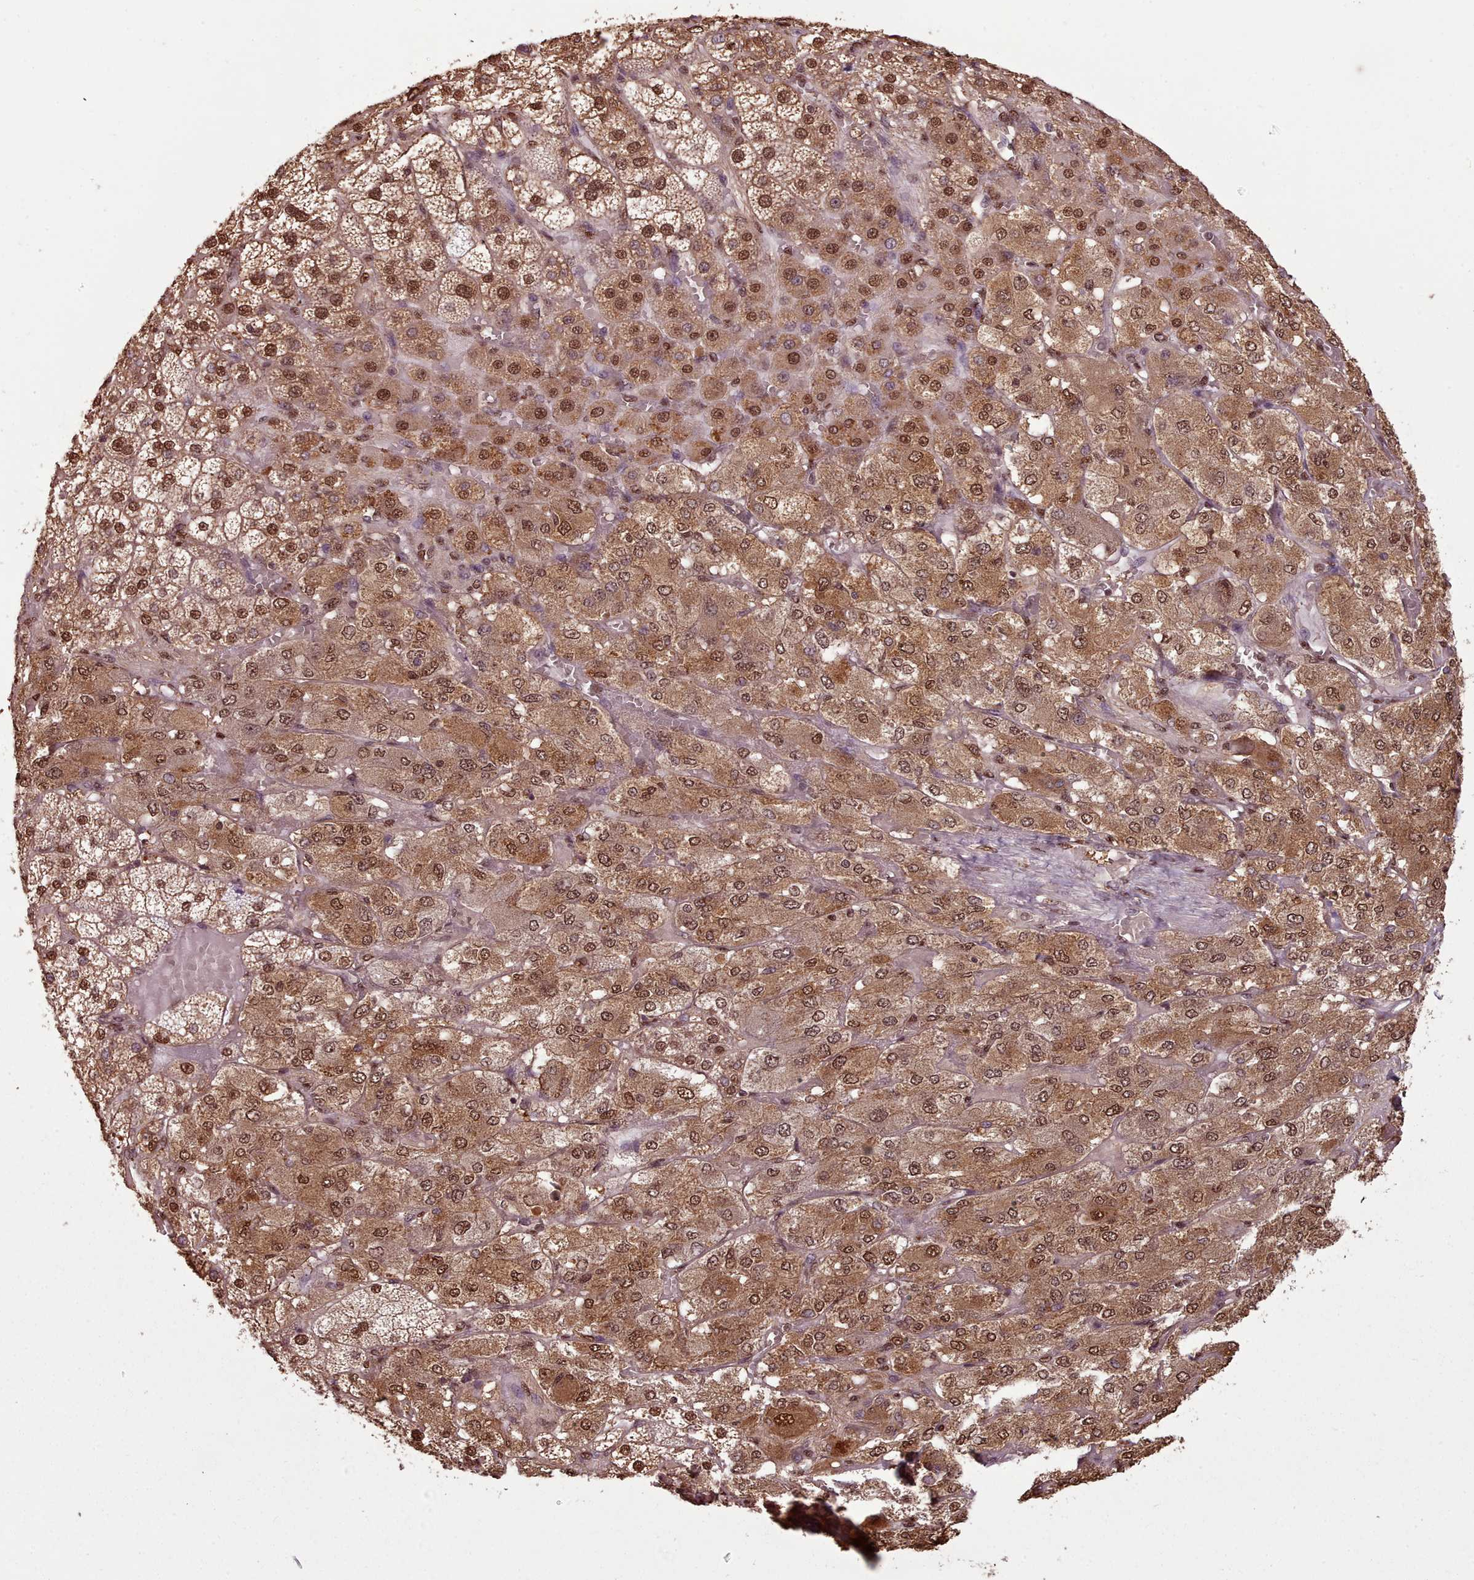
{"staining": {"intensity": "strong", "quantity": ">75%", "location": "cytoplasmic/membranous,nuclear"}, "tissue": "adrenal gland", "cell_type": "Glandular cells", "image_type": "normal", "snomed": [{"axis": "morphology", "description": "Normal tissue, NOS"}, {"axis": "topography", "description": "Adrenal gland"}], "caption": "Brown immunohistochemical staining in unremarkable adrenal gland reveals strong cytoplasmic/membranous,nuclear positivity in about >75% of glandular cells.", "gene": "RPS27A", "patient": {"sex": "female", "age": 60}}